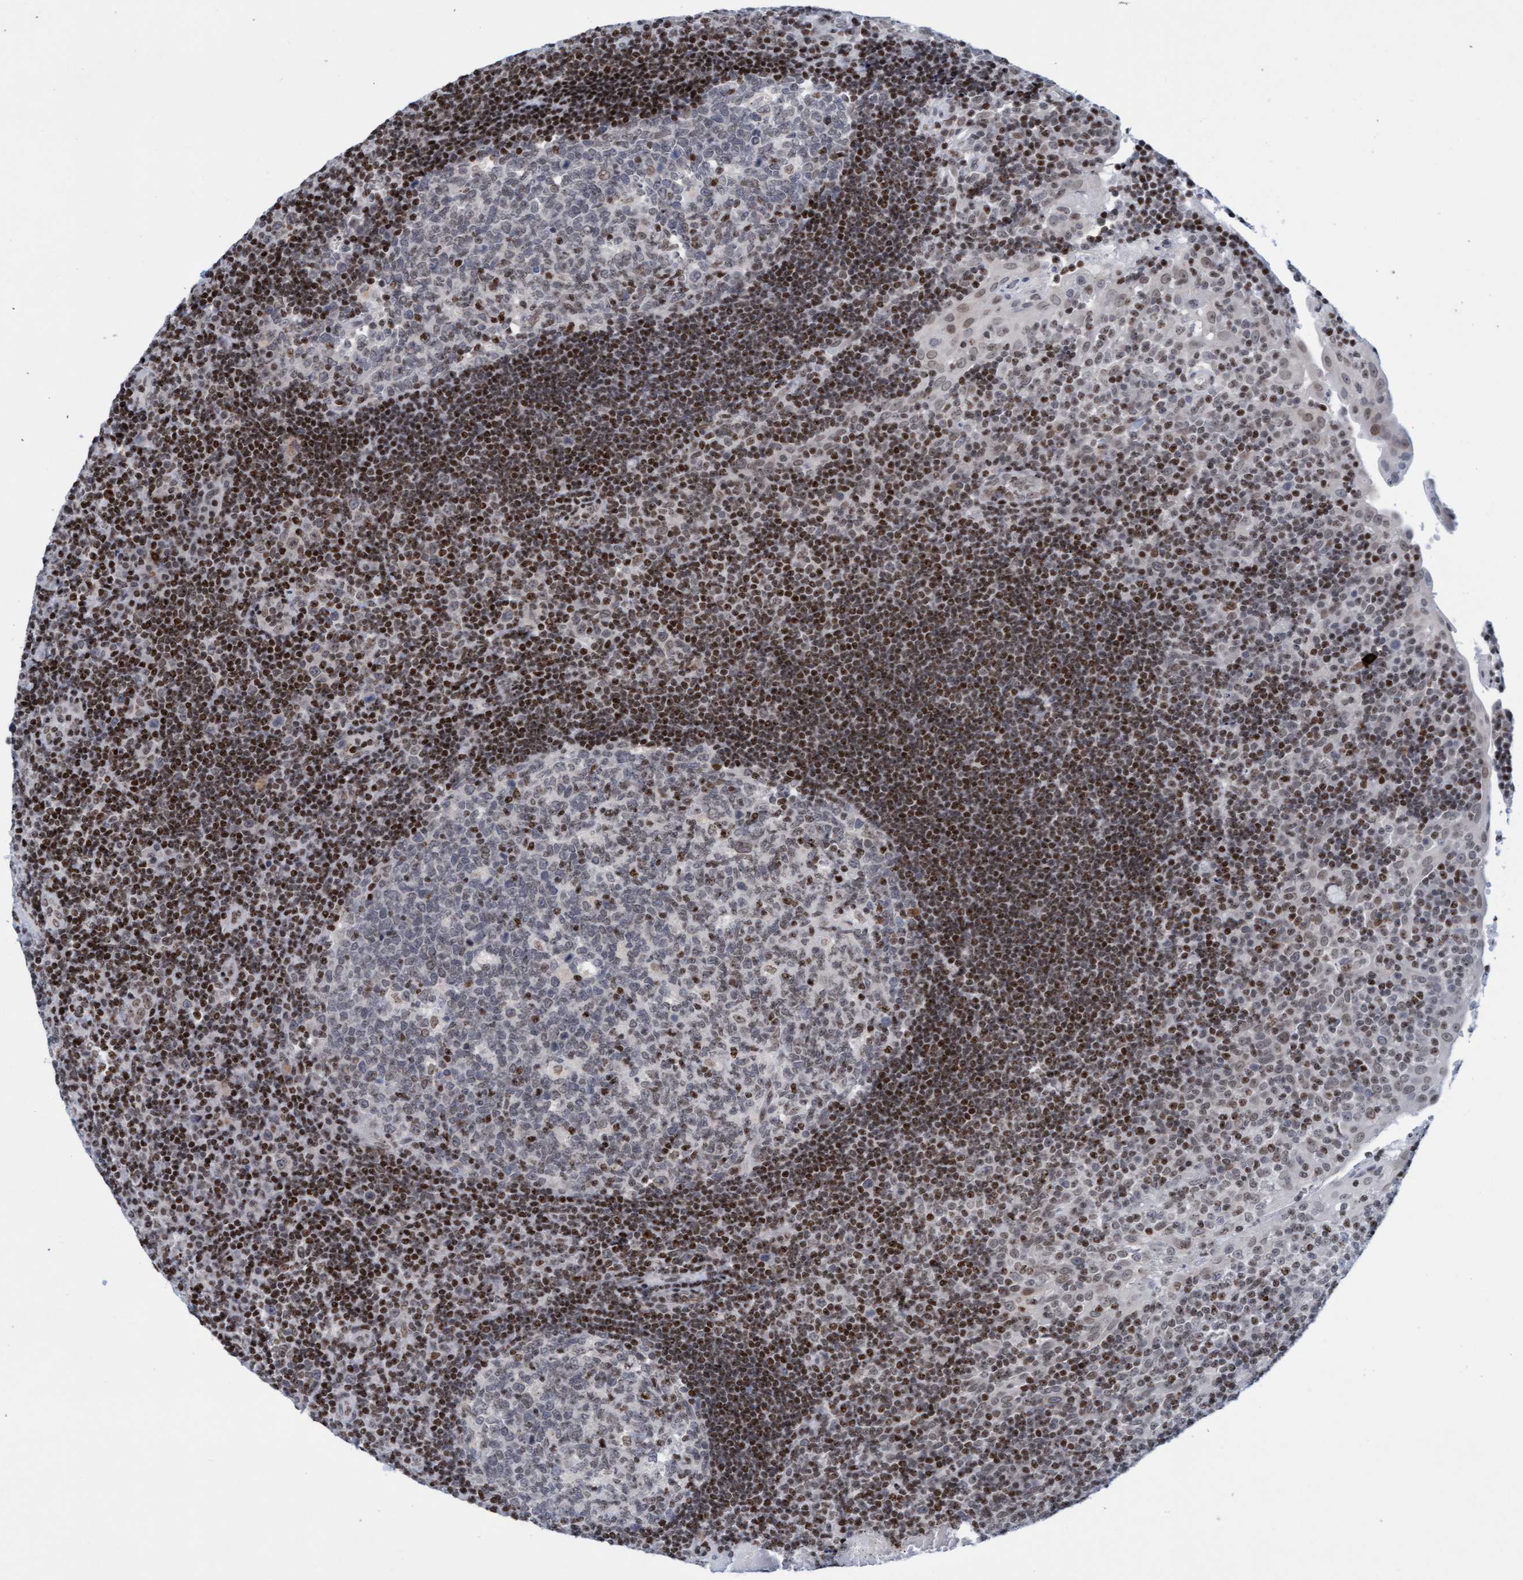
{"staining": {"intensity": "moderate", "quantity": "<25%", "location": "nuclear"}, "tissue": "tonsil", "cell_type": "Germinal center cells", "image_type": "normal", "snomed": [{"axis": "morphology", "description": "Normal tissue, NOS"}, {"axis": "topography", "description": "Tonsil"}], "caption": "The histopathology image demonstrates staining of normal tonsil, revealing moderate nuclear protein positivity (brown color) within germinal center cells.", "gene": "GLRX2", "patient": {"sex": "female", "age": 40}}